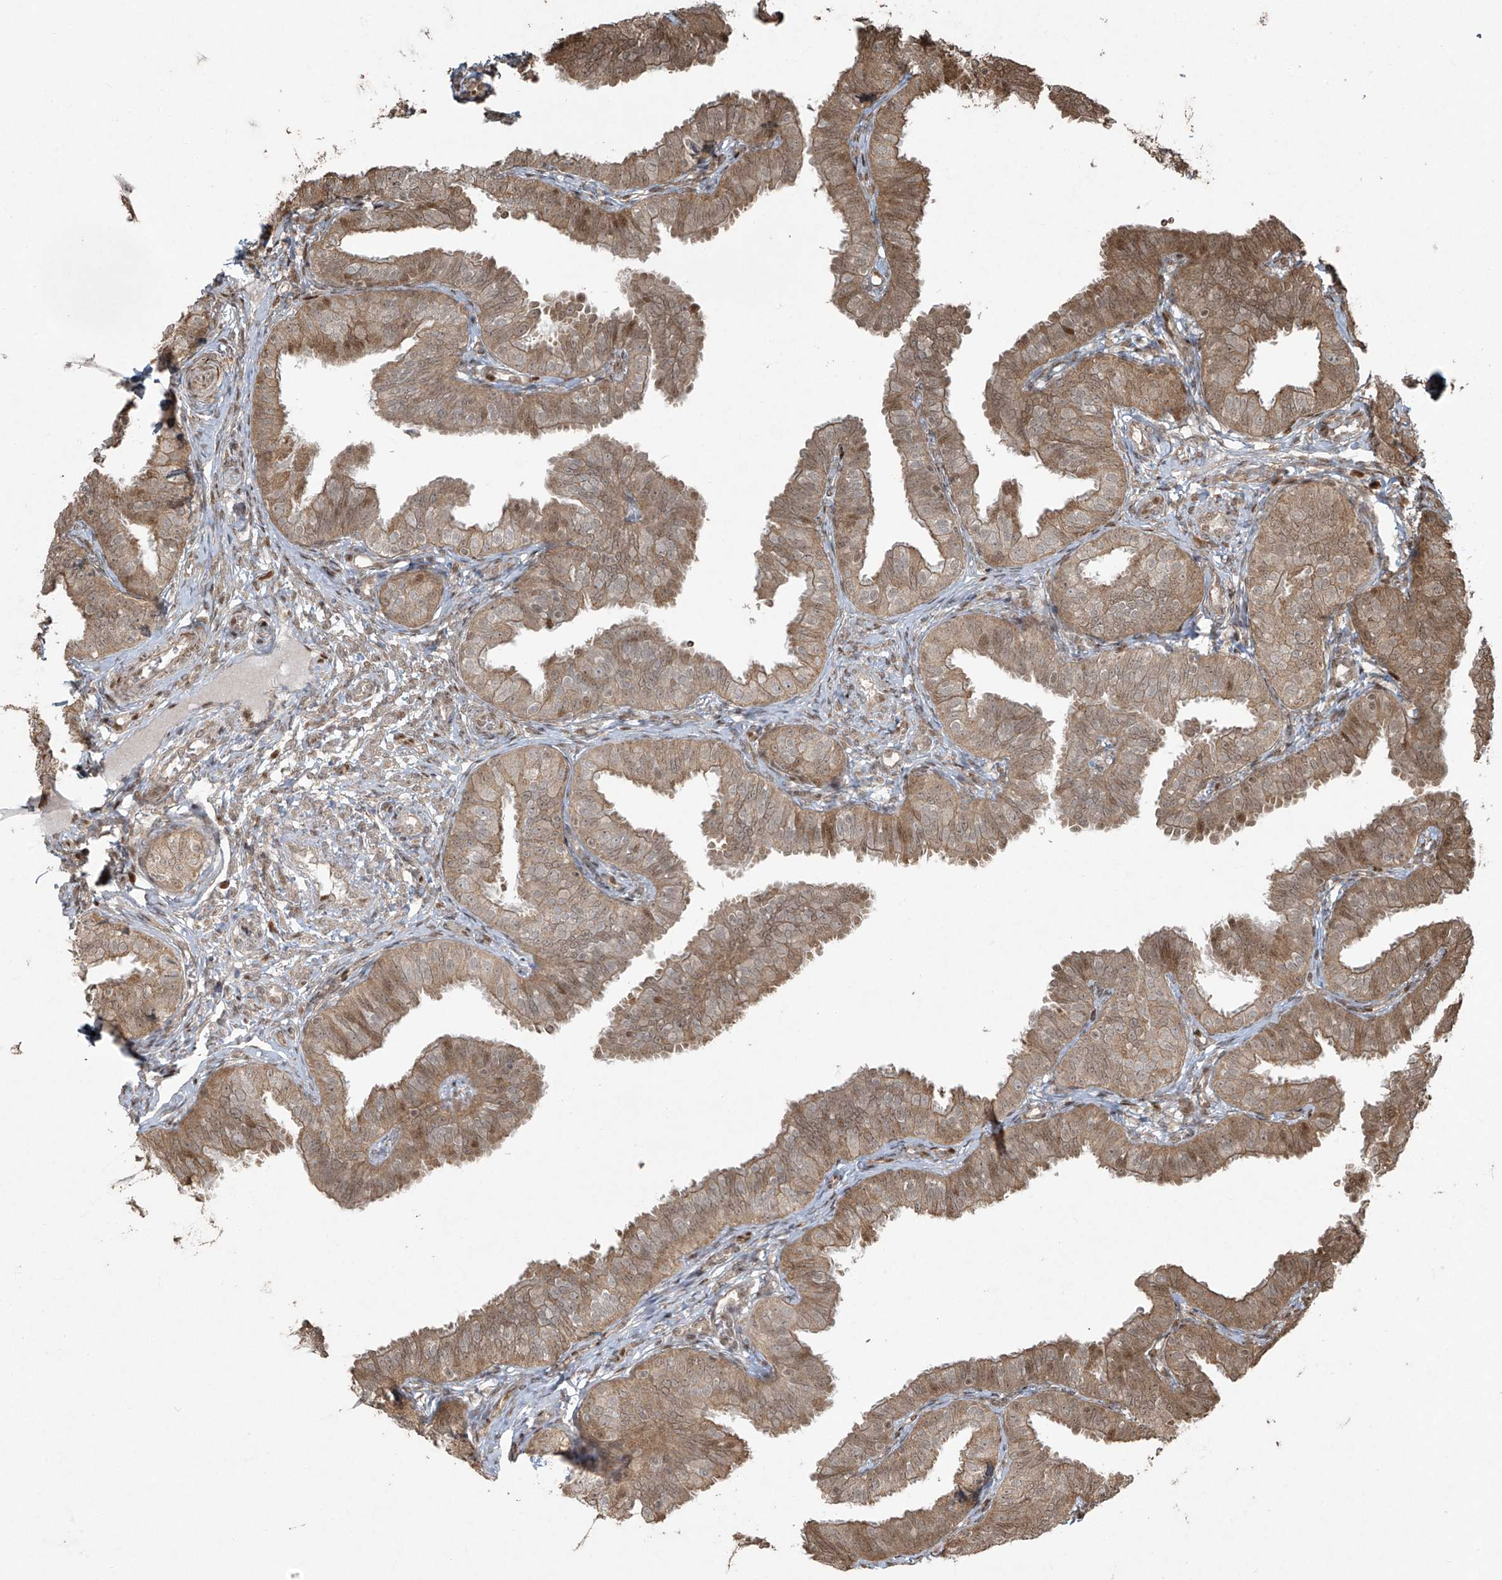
{"staining": {"intensity": "moderate", "quantity": ">75%", "location": "cytoplasmic/membranous,nuclear"}, "tissue": "fallopian tube", "cell_type": "Glandular cells", "image_type": "normal", "snomed": [{"axis": "morphology", "description": "Normal tissue, NOS"}, {"axis": "topography", "description": "Fallopian tube"}], "caption": "A brown stain highlights moderate cytoplasmic/membranous,nuclear staining of a protein in glandular cells of normal fallopian tube. The staining was performed using DAB, with brown indicating positive protein expression. Nuclei are stained blue with hematoxylin.", "gene": "TTC22", "patient": {"sex": "female", "age": 35}}